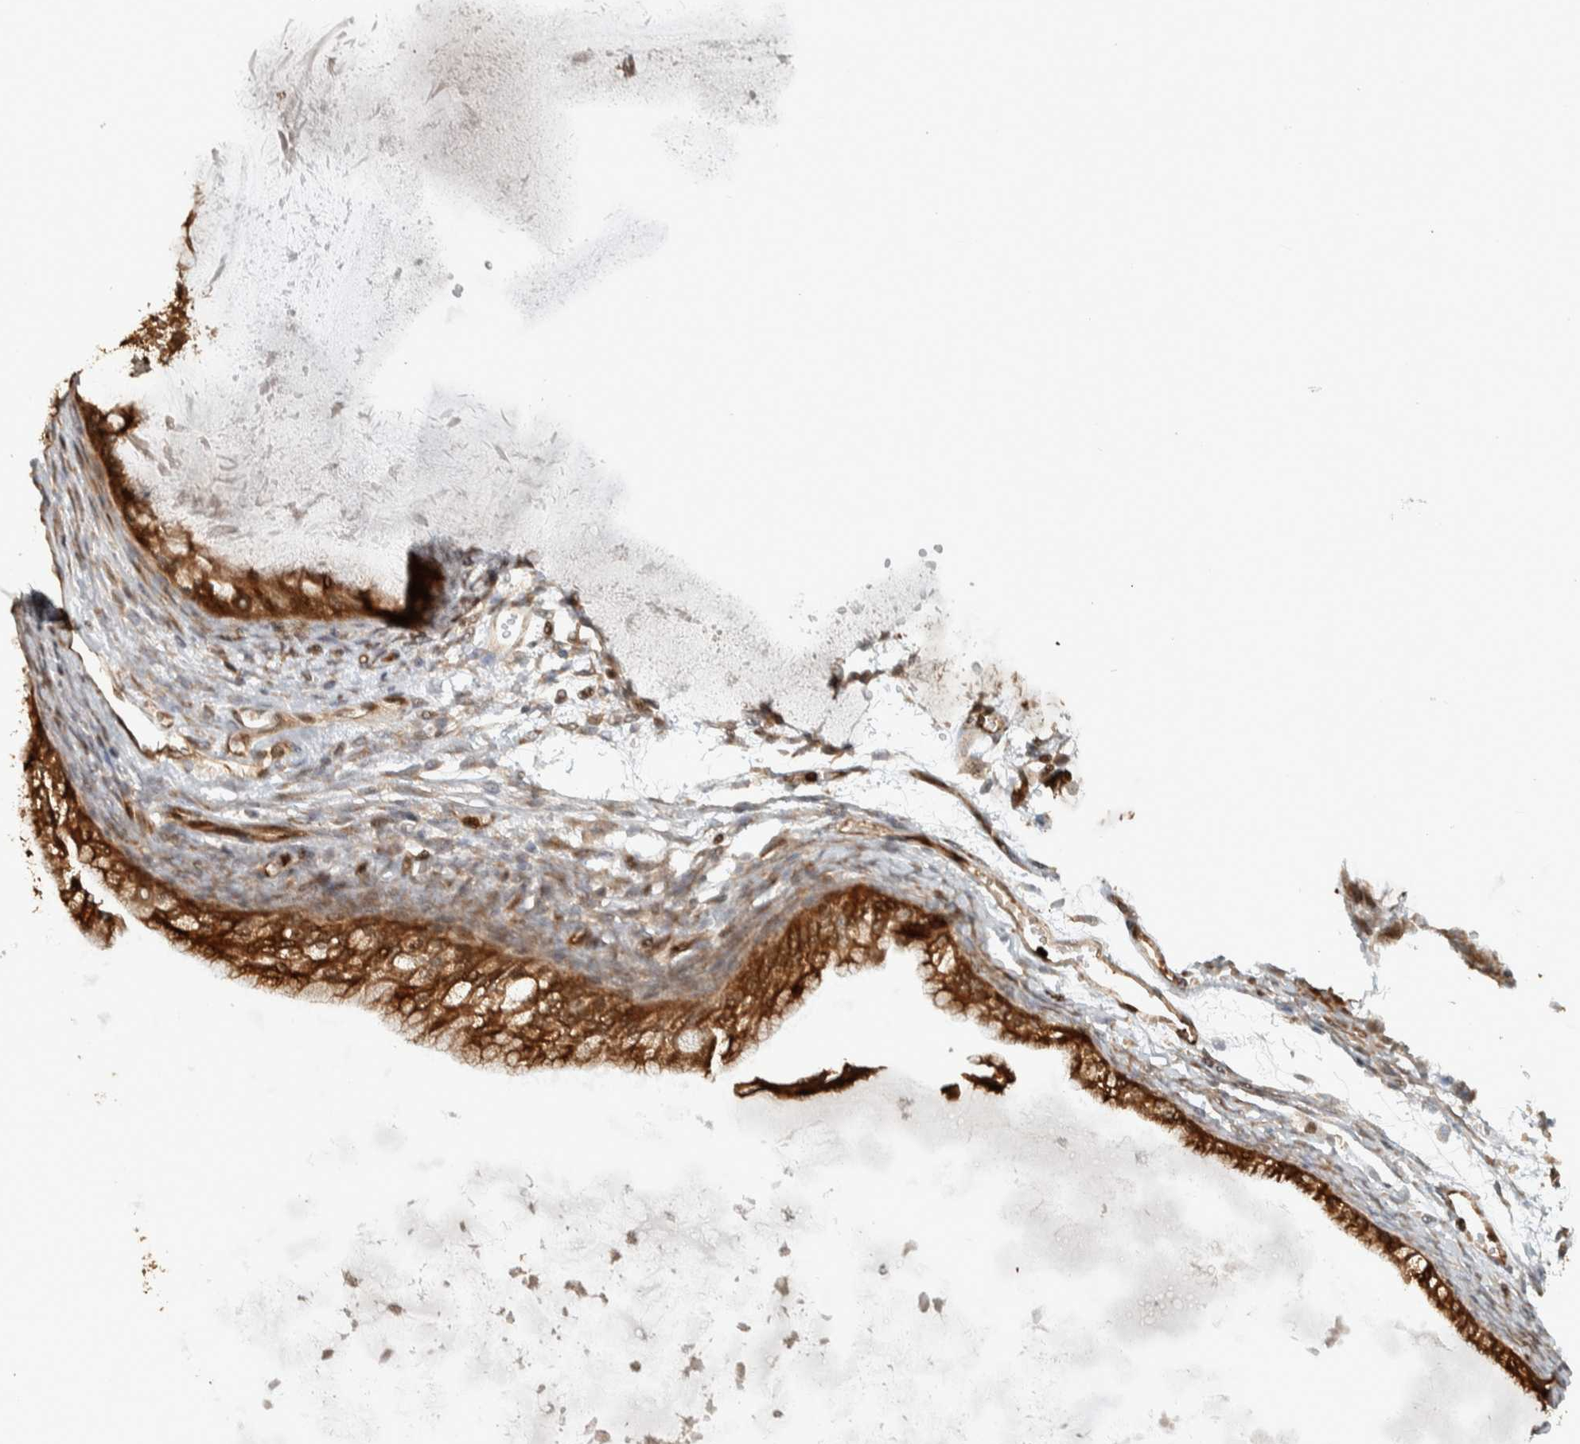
{"staining": {"intensity": "strong", "quantity": ">75%", "location": "cytoplasmic/membranous"}, "tissue": "ovarian cancer", "cell_type": "Tumor cells", "image_type": "cancer", "snomed": [{"axis": "morphology", "description": "Cystadenocarcinoma, mucinous, NOS"}, {"axis": "topography", "description": "Ovary"}], "caption": "The histopathology image demonstrates staining of mucinous cystadenocarcinoma (ovarian), revealing strong cytoplasmic/membranous protein staining (brown color) within tumor cells.", "gene": "CNTROB", "patient": {"sex": "female", "age": 57}}